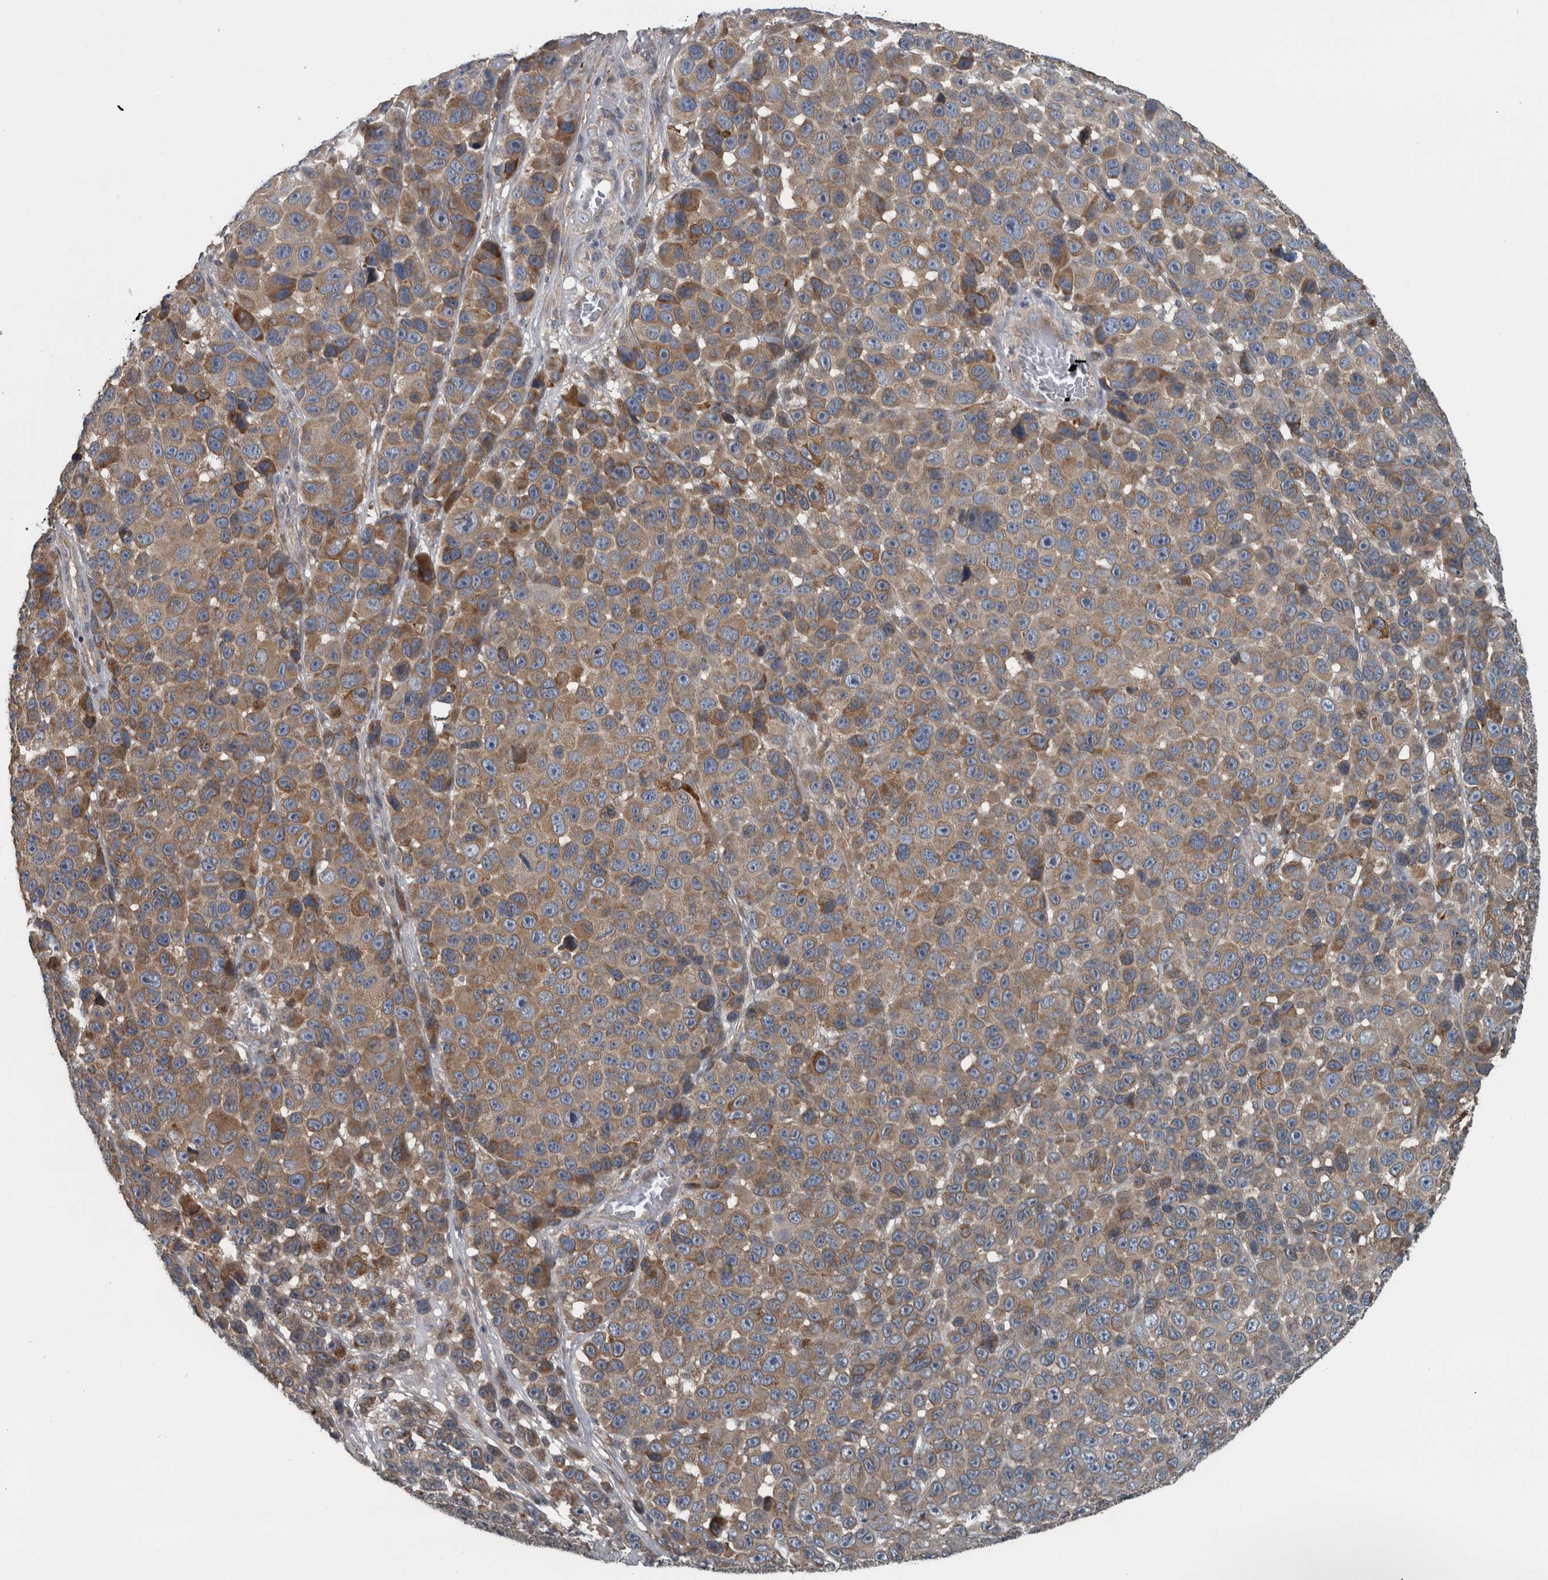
{"staining": {"intensity": "moderate", "quantity": ">75%", "location": "cytoplasmic/membranous"}, "tissue": "melanoma", "cell_type": "Tumor cells", "image_type": "cancer", "snomed": [{"axis": "morphology", "description": "Malignant melanoma, NOS"}, {"axis": "topography", "description": "Skin"}], "caption": "The micrograph reveals staining of melanoma, revealing moderate cytoplasmic/membranous protein expression (brown color) within tumor cells. (Brightfield microscopy of DAB IHC at high magnification).", "gene": "EXOC8", "patient": {"sex": "male", "age": 53}}